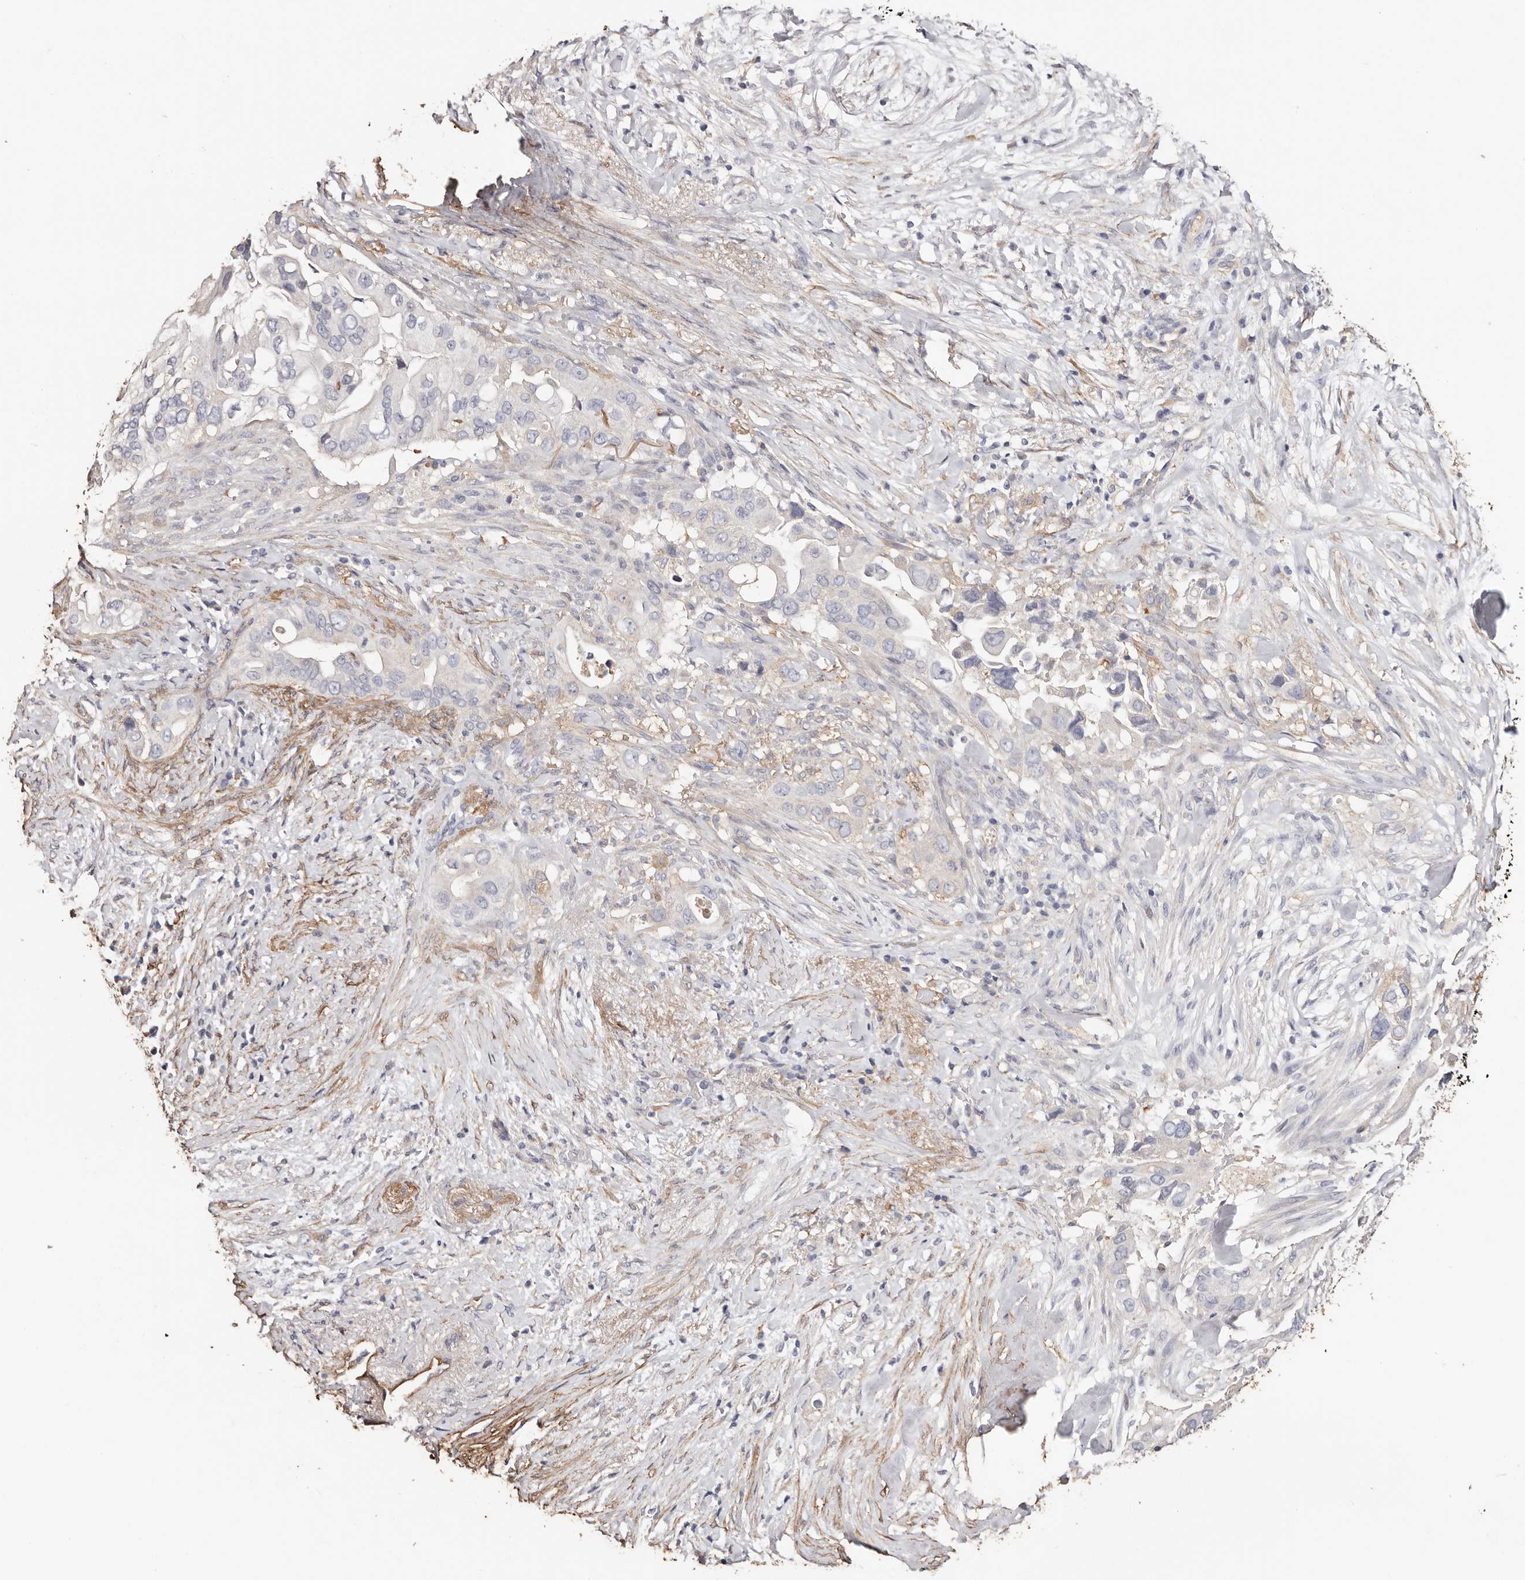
{"staining": {"intensity": "negative", "quantity": "none", "location": "none"}, "tissue": "pancreatic cancer", "cell_type": "Tumor cells", "image_type": "cancer", "snomed": [{"axis": "morphology", "description": "Inflammation, NOS"}, {"axis": "morphology", "description": "Adenocarcinoma, NOS"}, {"axis": "topography", "description": "Pancreas"}], "caption": "Immunohistochemical staining of pancreatic adenocarcinoma demonstrates no significant positivity in tumor cells.", "gene": "TGM2", "patient": {"sex": "female", "age": 56}}